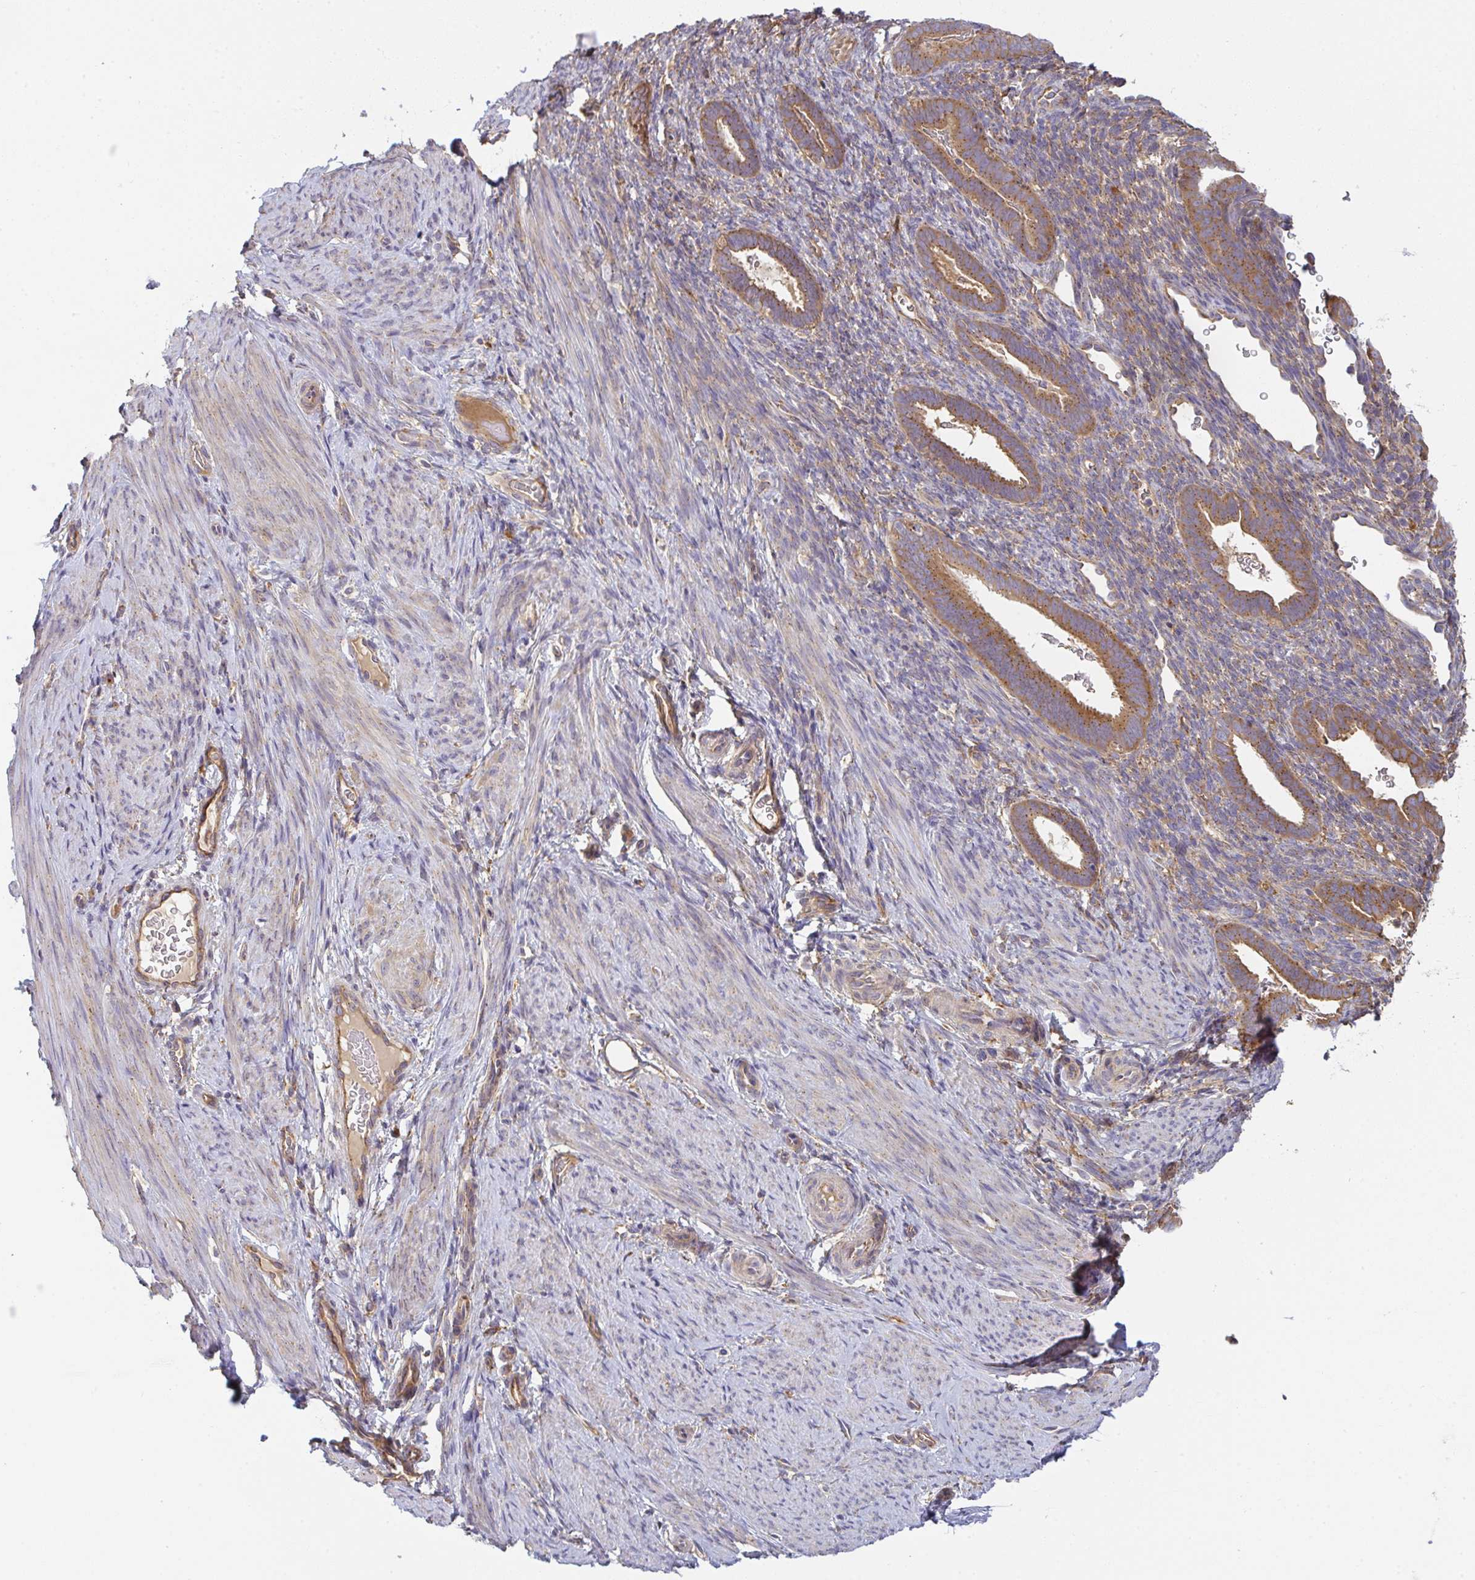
{"staining": {"intensity": "negative", "quantity": "none", "location": "none"}, "tissue": "endometrium", "cell_type": "Cells in endometrial stroma", "image_type": "normal", "snomed": [{"axis": "morphology", "description": "Normal tissue, NOS"}, {"axis": "topography", "description": "Endometrium"}], "caption": "This micrograph is of benign endometrium stained with immunohistochemistry (IHC) to label a protein in brown with the nuclei are counter-stained blue. There is no expression in cells in endometrial stroma. The staining was performed using DAB to visualize the protein expression in brown, while the nuclei were stained in blue with hematoxylin (Magnification: 20x).", "gene": "SNX5", "patient": {"sex": "female", "age": 34}}